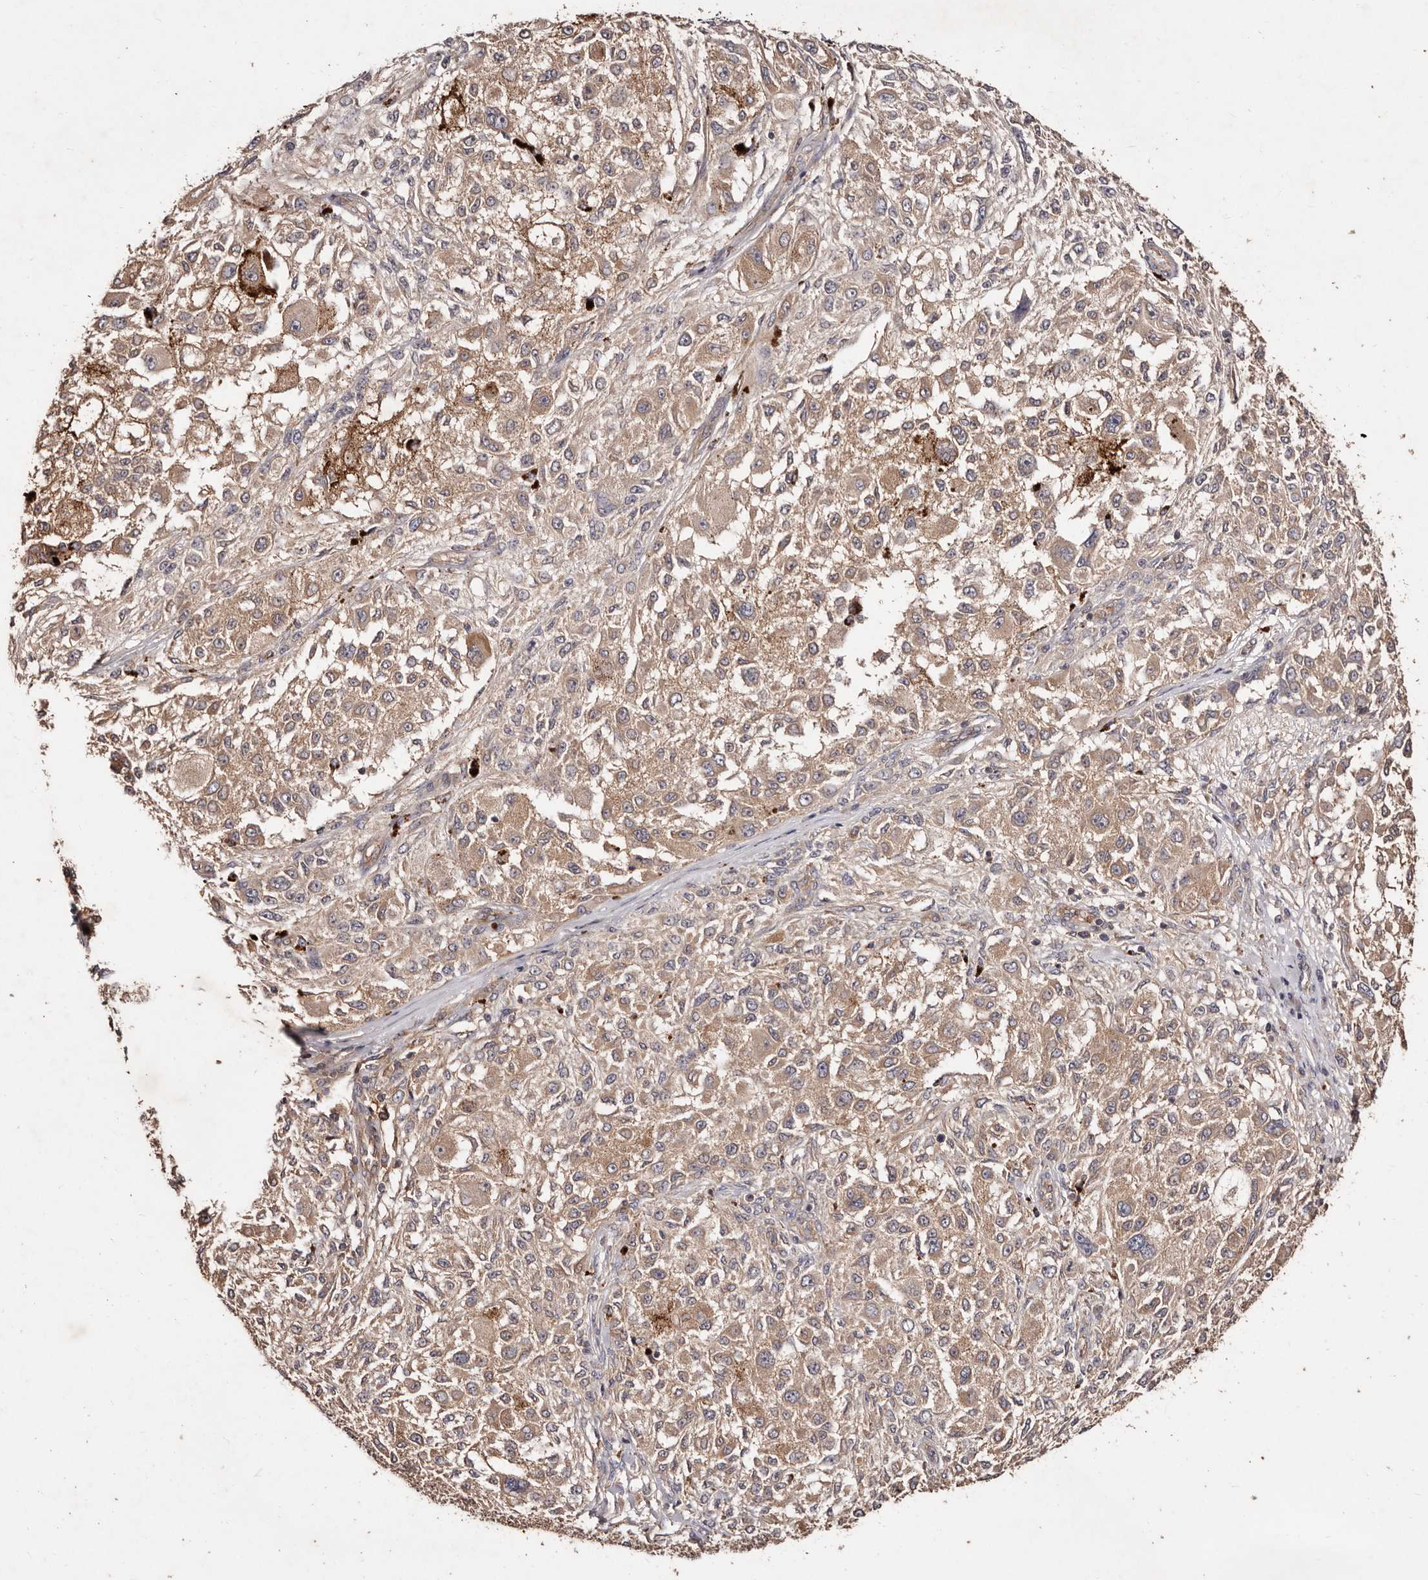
{"staining": {"intensity": "weak", "quantity": "25%-75%", "location": "cytoplasmic/membranous"}, "tissue": "melanoma", "cell_type": "Tumor cells", "image_type": "cancer", "snomed": [{"axis": "morphology", "description": "Necrosis, NOS"}, {"axis": "morphology", "description": "Malignant melanoma, NOS"}, {"axis": "topography", "description": "Skin"}], "caption": "Melanoma stained for a protein displays weak cytoplasmic/membranous positivity in tumor cells. (Stains: DAB in brown, nuclei in blue, Microscopy: brightfield microscopy at high magnification).", "gene": "CCL14", "patient": {"sex": "female", "age": 87}}